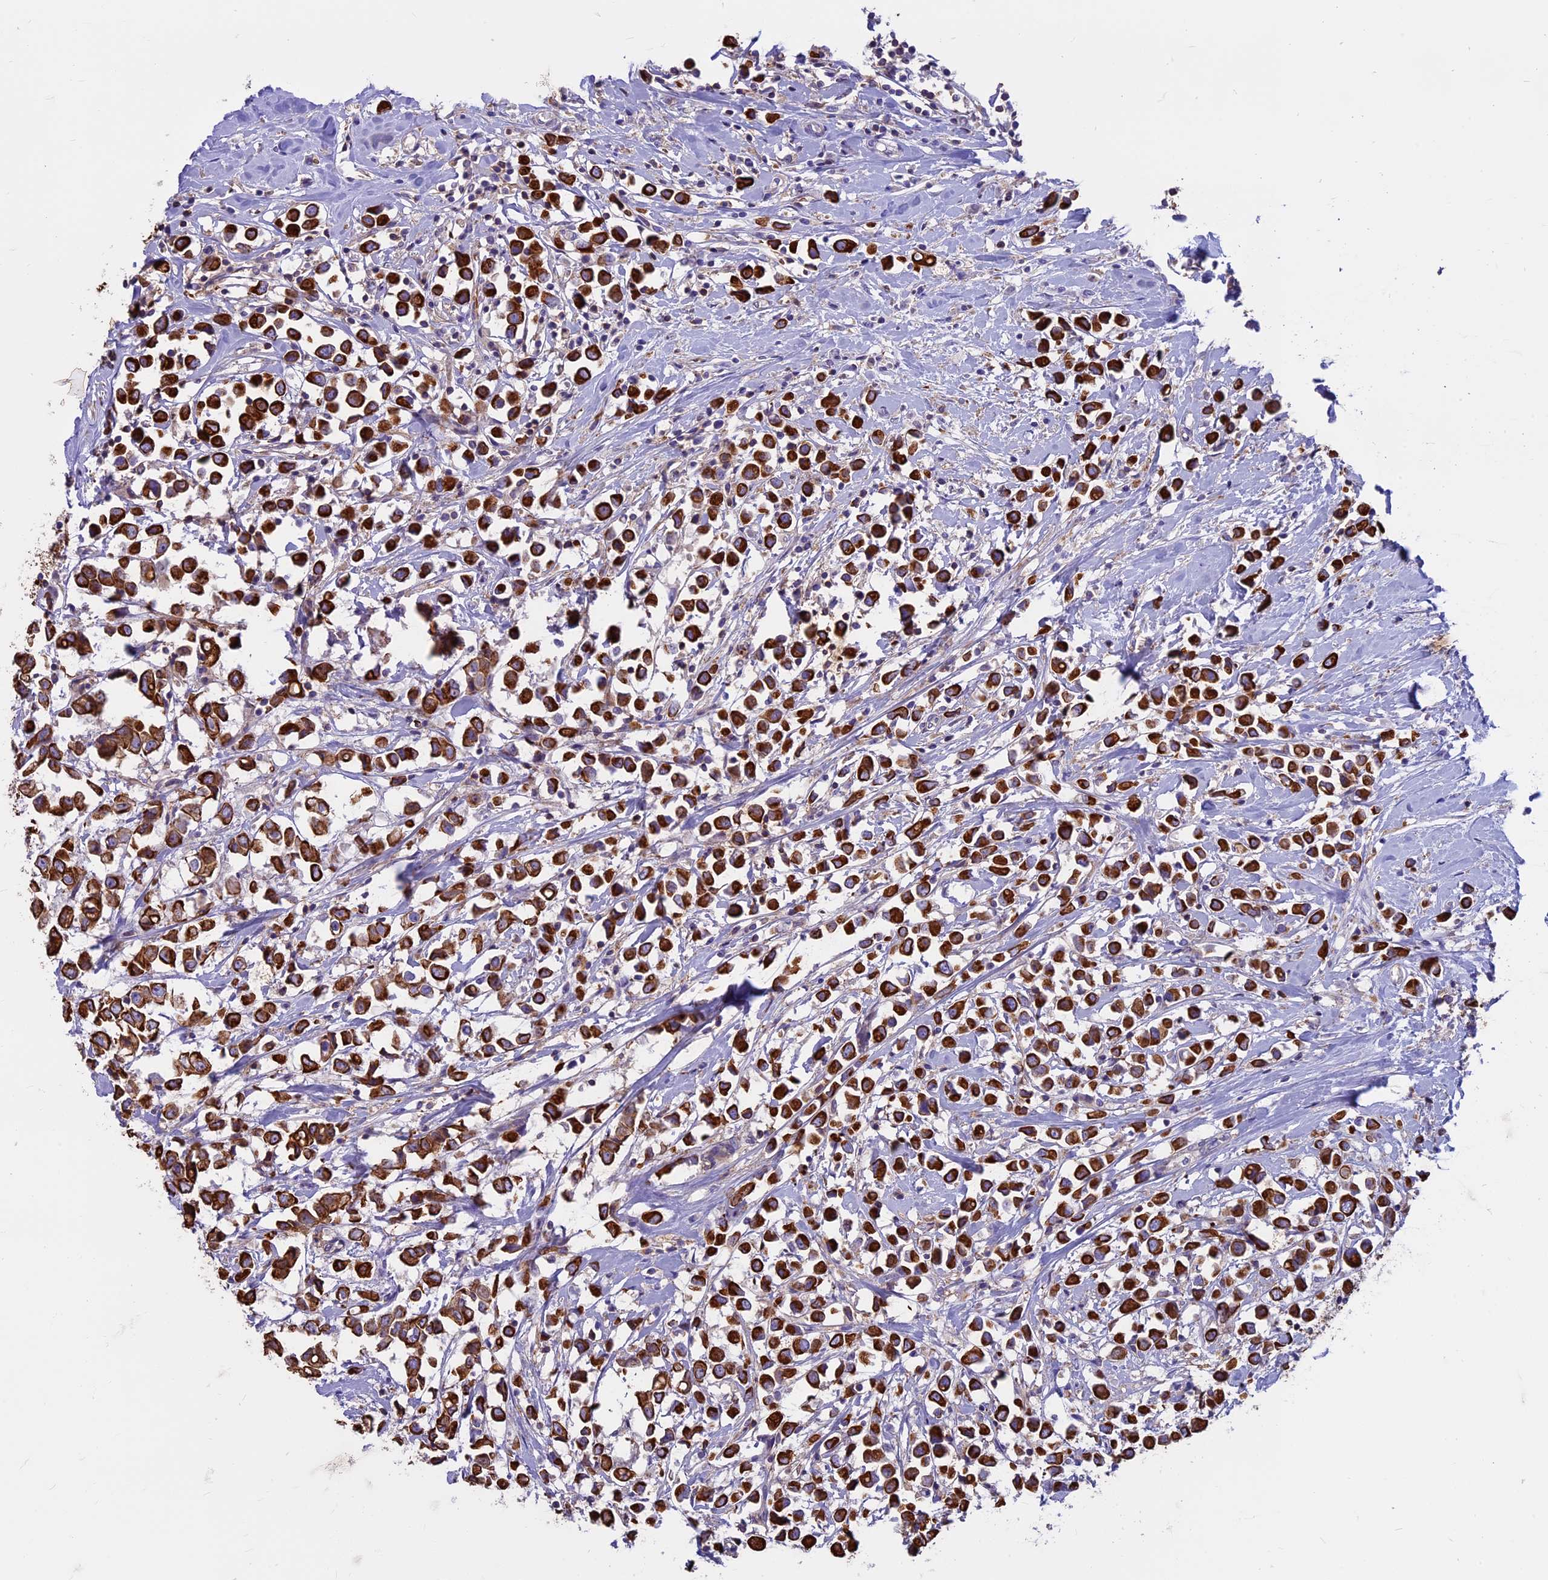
{"staining": {"intensity": "strong", "quantity": ">75%", "location": "cytoplasmic/membranous"}, "tissue": "breast cancer", "cell_type": "Tumor cells", "image_type": "cancer", "snomed": [{"axis": "morphology", "description": "Duct carcinoma"}, {"axis": "topography", "description": "Breast"}], "caption": "High-magnification brightfield microscopy of breast infiltrating ductal carcinoma stained with DAB (brown) and counterstained with hematoxylin (blue). tumor cells exhibit strong cytoplasmic/membranous staining is identified in approximately>75% of cells.", "gene": "CDAN1", "patient": {"sex": "female", "age": 61}}